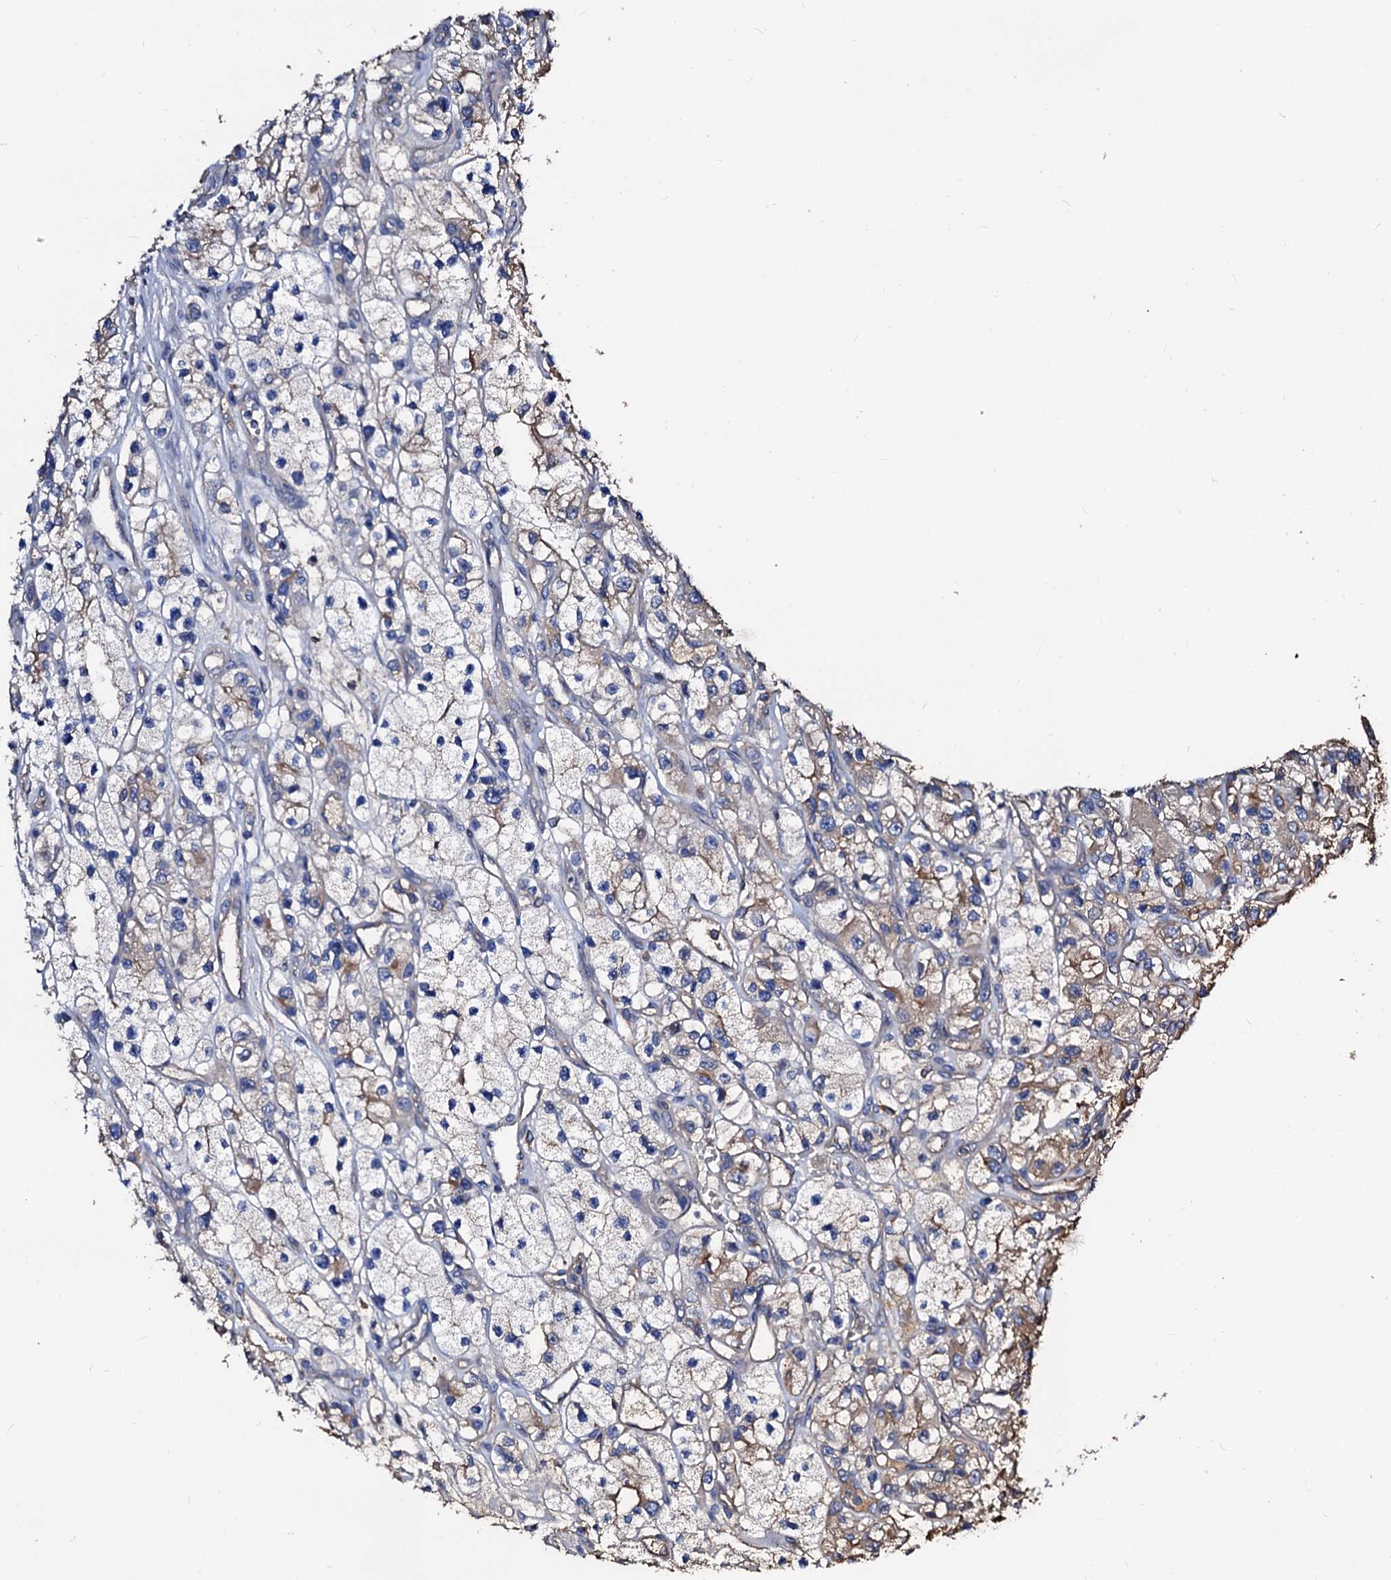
{"staining": {"intensity": "moderate", "quantity": "<25%", "location": "cytoplasmic/membranous"}, "tissue": "renal cancer", "cell_type": "Tumor cells", "image_type": "cancer", "snomed": [{"axis": "morphology", "description": "Adenocarcinoma, NOS"}, {"axis": "topography", "description": "Kidney"}], "caption": "Protein expression analysis of human renal cancer (adenocarcinoma) reveals moderate cytoplasmic/membranous positivity in approximately <25% of tumor cells.", "gene": "CSKMT", "patient": {"sex": "female", "age": 57}}